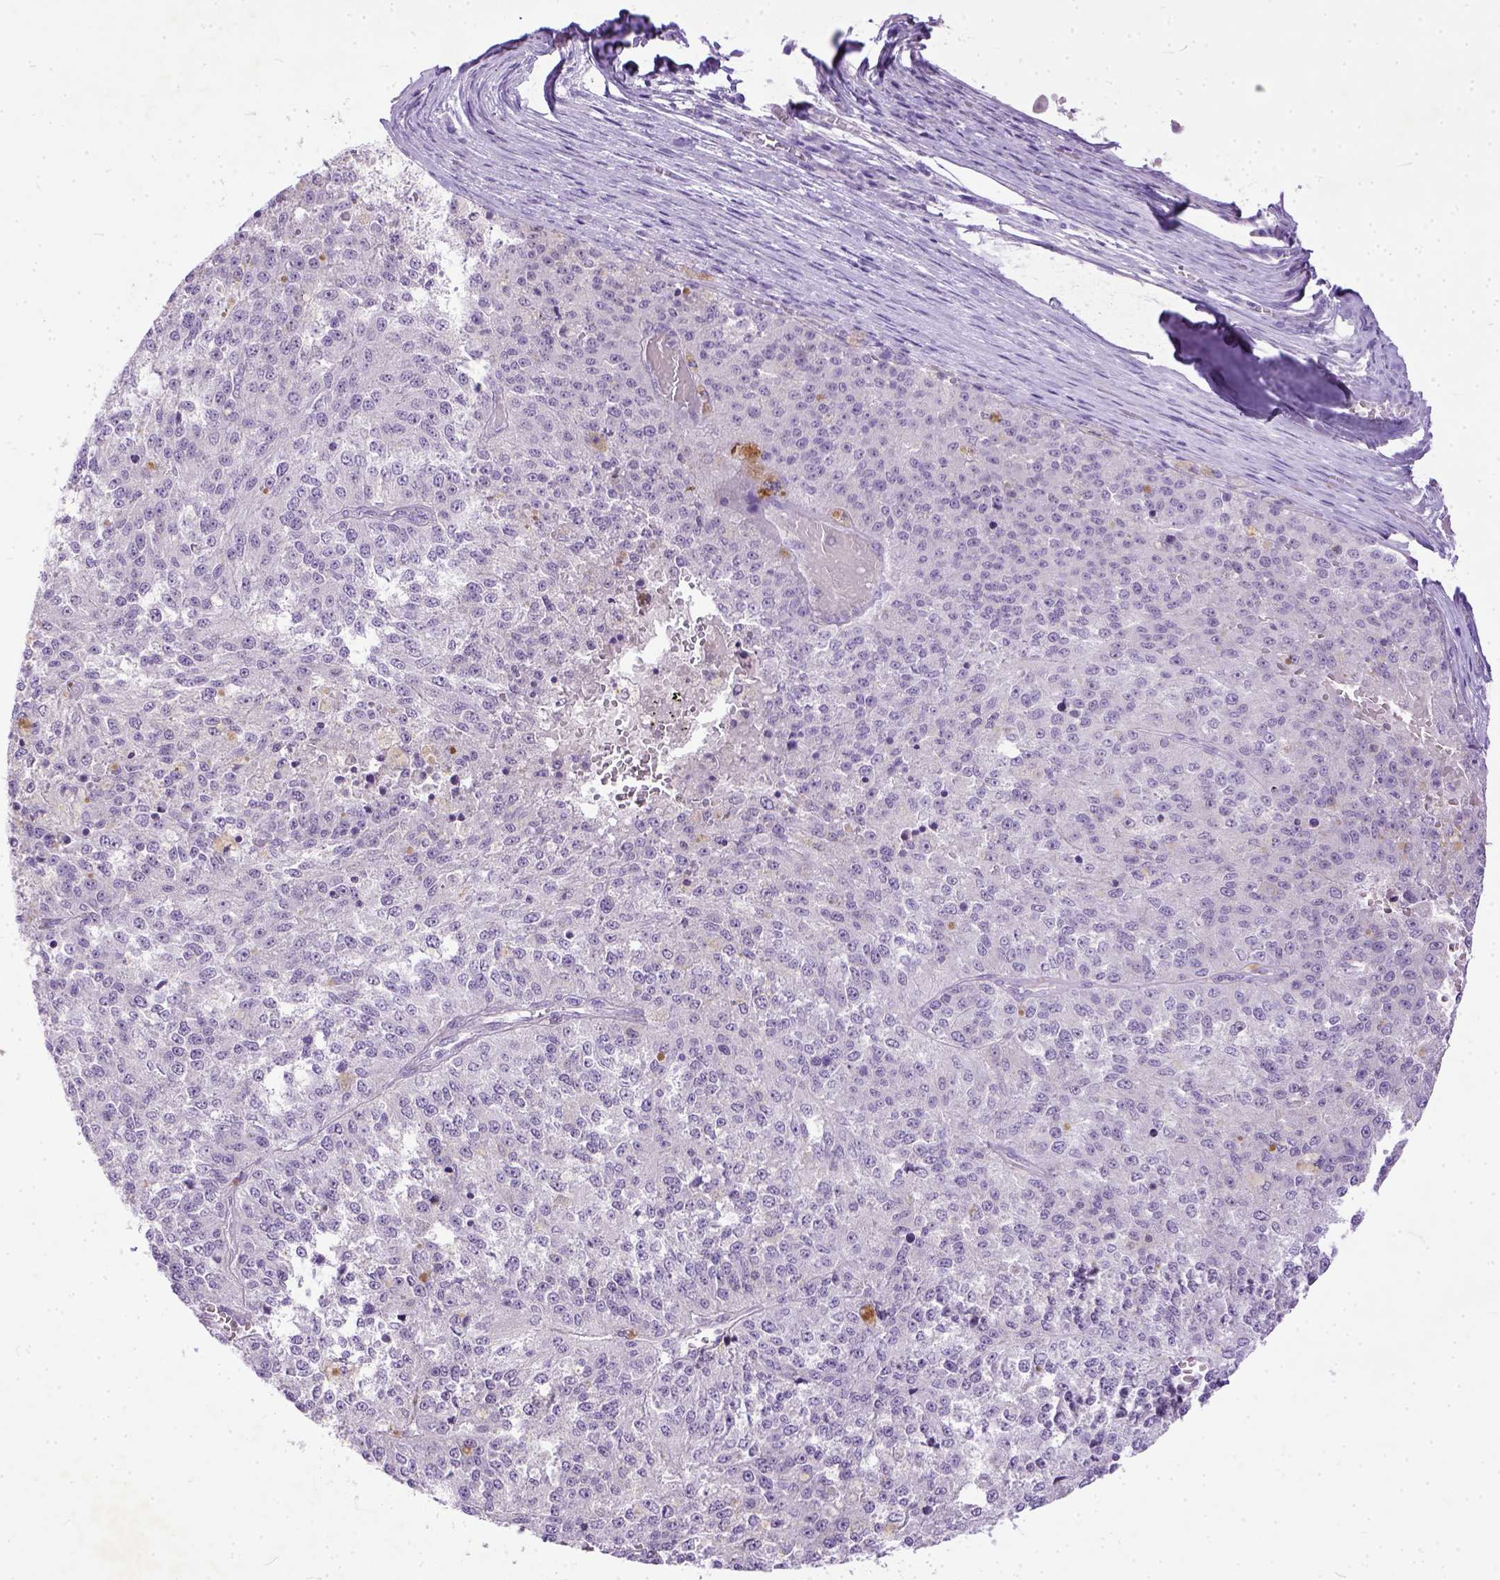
{"staining": {"intensity": "negative", "quantity": "none", "location": "none"}, "tissue": "melanoma", "cell_type": "Tumor cells", "image_type": "cancer", "snomed": [{"axis": "morphology", "description": "Malignant melanoma, Metastatic site"}, {"axis": "topography", "description": "Lymph node"}], "caption": "A high-resolution histopathology image shows immunohistochemistry (IHC) staining of melanoma, which demonstrates no significant staining in tumor cells.", "gene": "ADGRF1", "patient": {"sex": "female", "age": 64}}